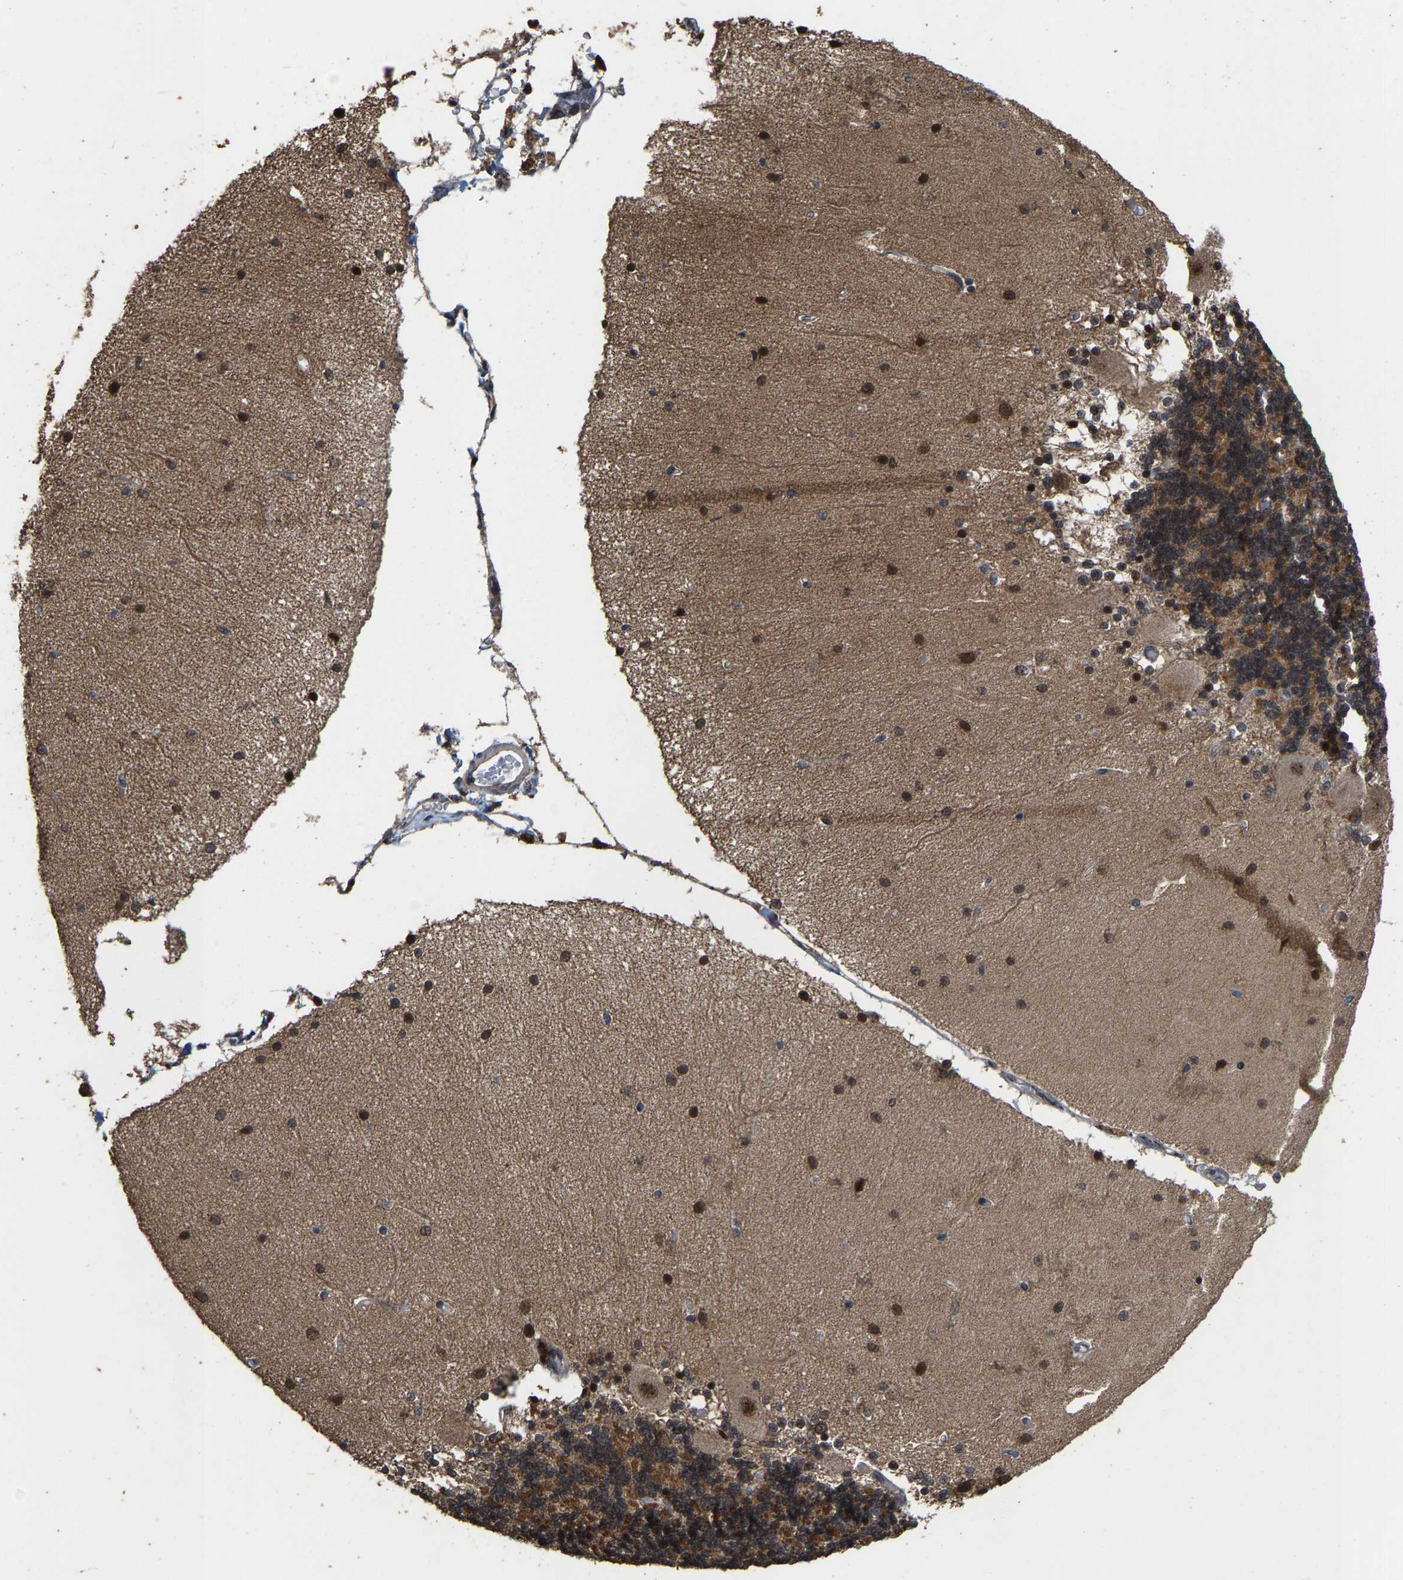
{"staining": {"intensity": "moderate", "quantity": "25%-75%", "location": "cytoplasmic/membranous,nuclear"}, "tissue": "cerebellum", "cell_type": "Cells in granular layer", "image_type": "normal", "snomed": [{"axis": "morphology", "description": "Normal tissue, NOS"}, {"axis": "topography", "description": "Cerebellum"}], "caption": "Moderate cytoplasmic/membranous,nuclear positivity for a protein is seen in approximately 25%-75% of cells in granular layer of unremarkable cerebellum using immunohistochemistry (IHC).", "gene": "HAUS6", "patient": {"sex": "female", "age": 54}}